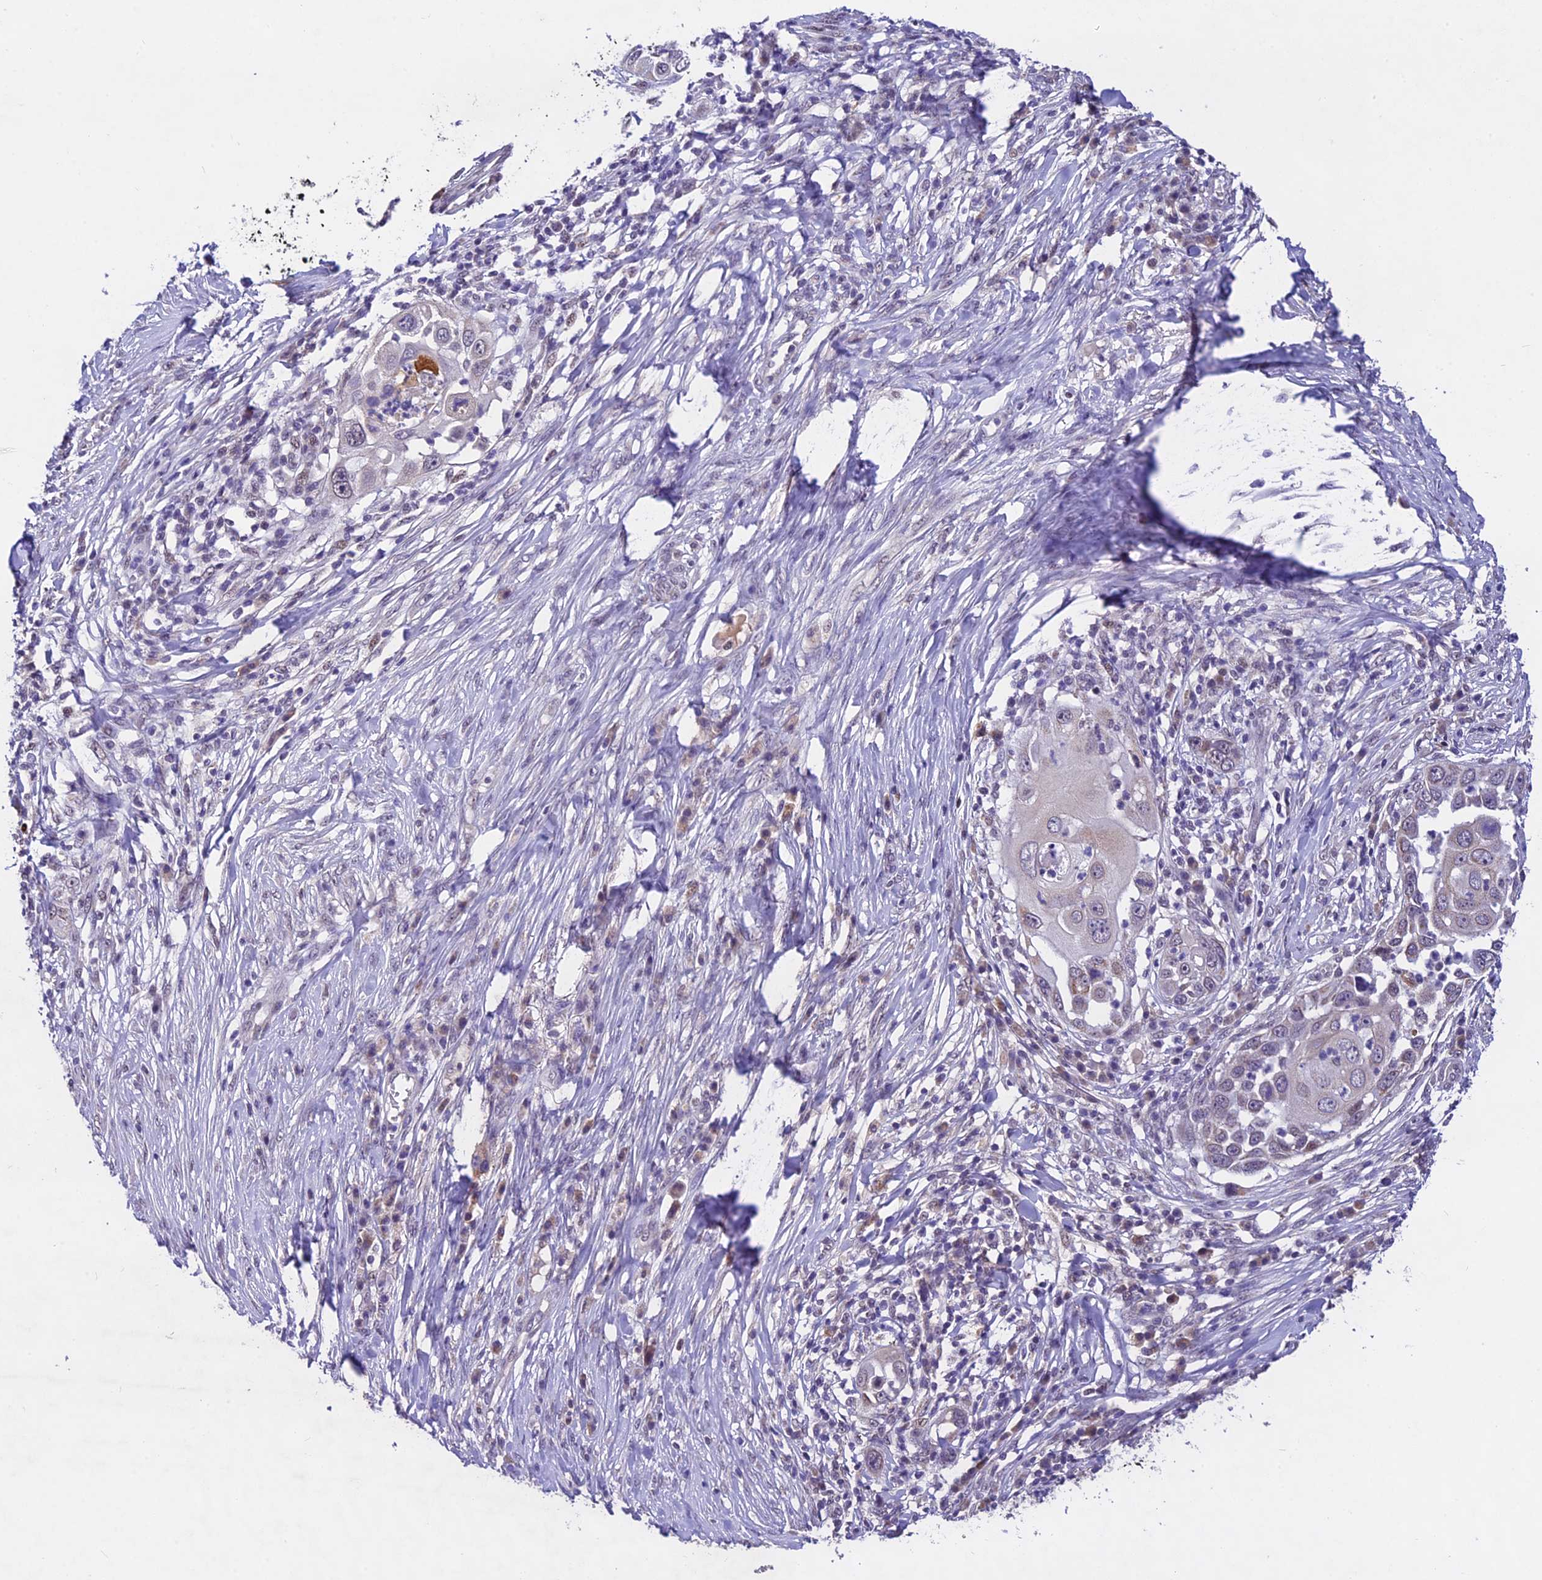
{"staining": {"intensity": "weak", "quantity": "25%-75%", "location": "cytoplasmic/membranous"}, "tissue": "skin cancer", "cell_type": "Tumor cells", "image_type": "cancer", "snomed": [{"axis": "morphology", "description": "Squamous cell carcinoma, NOS"}, {"axis": "topography", "description": "Skin"}], "caption": "Immunohistochemical staining of human skin cancer (squamous cell carcinoma) reveals weak cytoplasmic/membranous protein expression in approximately 25%-75% of tumor cells. (brown staining indicates protein expression, while blue staining denotes nuclei).", "gene": "CARS2", "patient": {"sex": "female", "age": 44}}